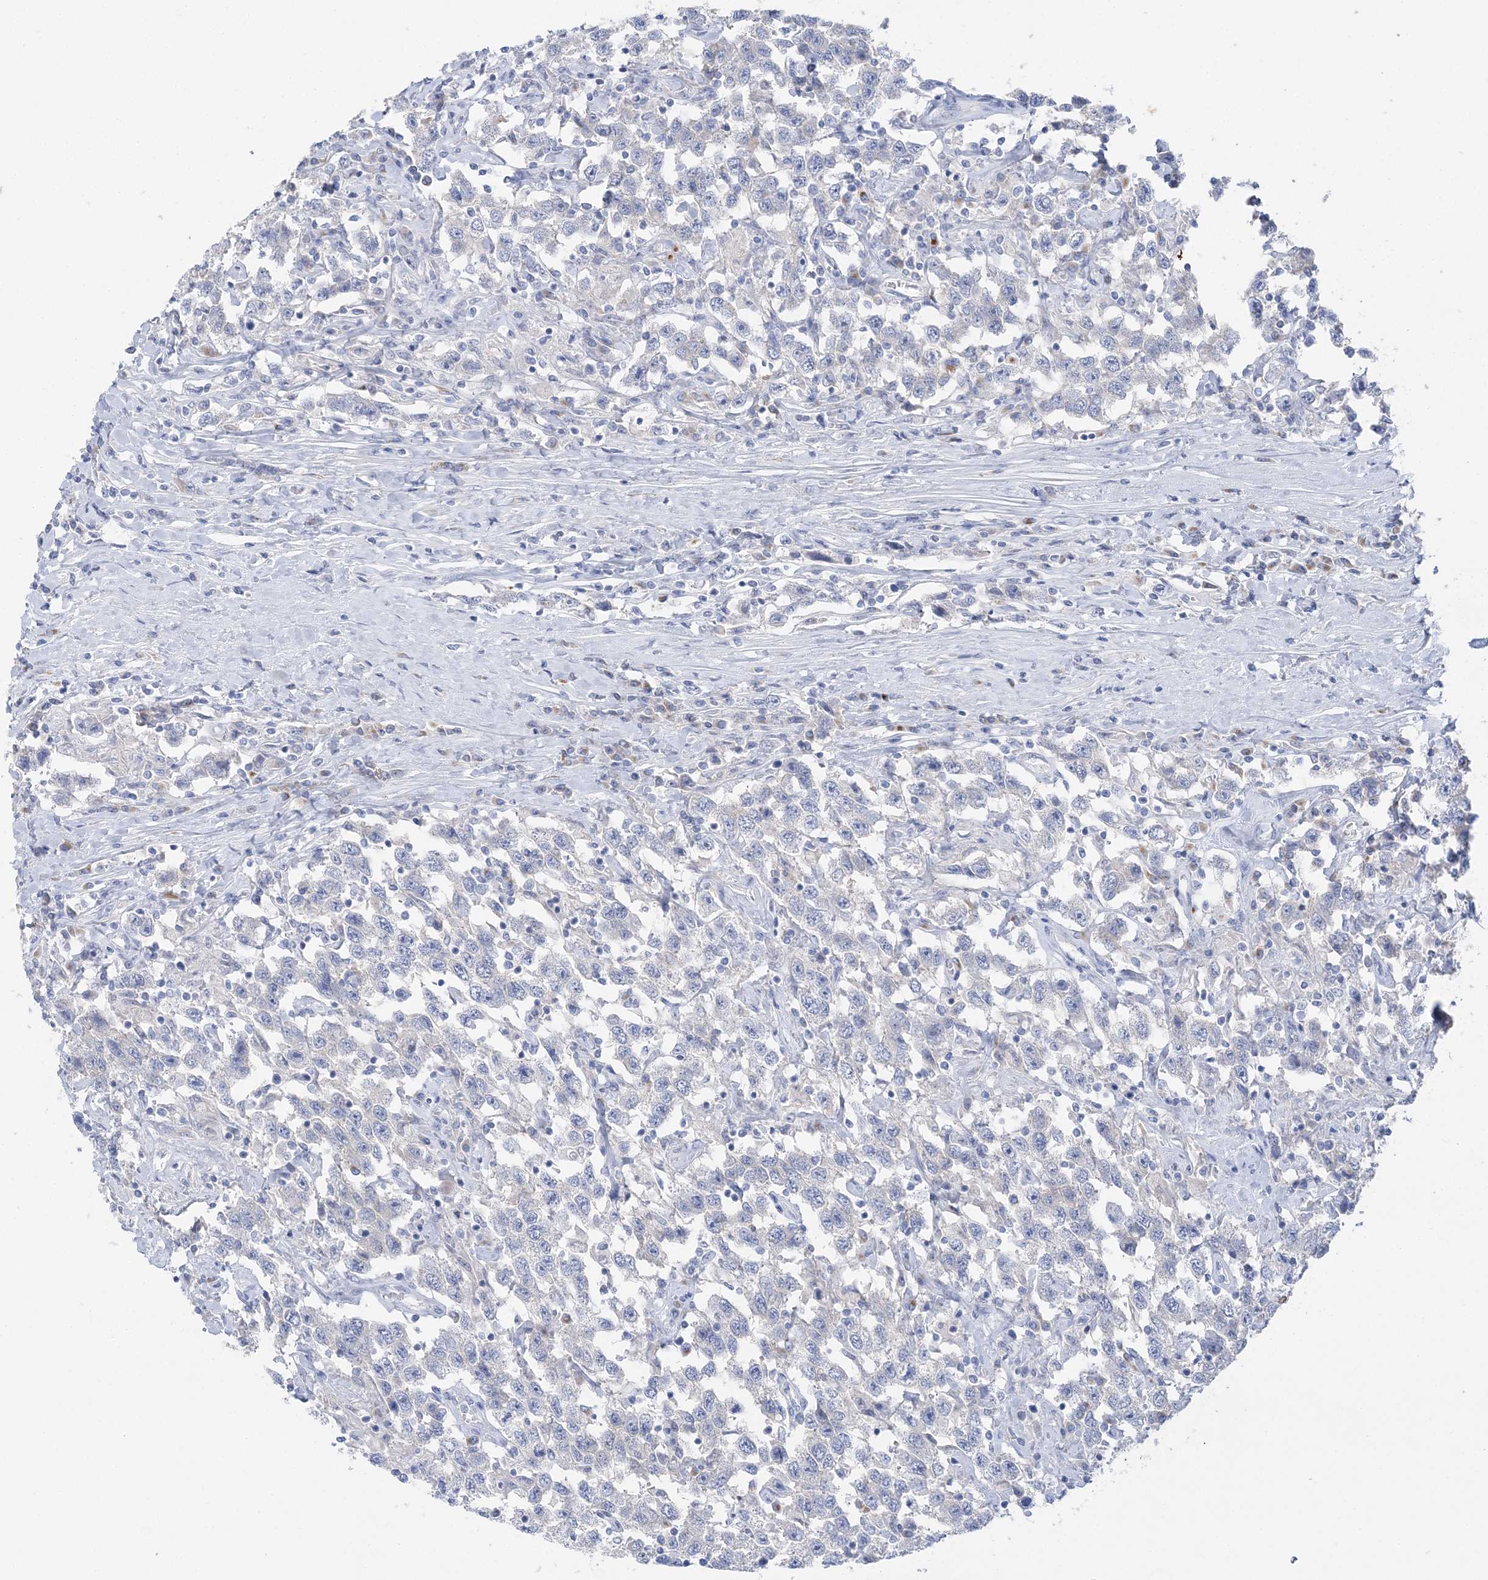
{"staining": {"intensity": "negative", "quantity": "none", "location": "none"}, "tissue": "testis cancer", "cell_type": "Tumor cells", "image_type": "cancer", "snomed": [{"axis": "morphology", "description": "Seminoma, NOS"}, {"axis": "topography", "description": "Testis"}], "caption": "Protein analysis of testis cancer (seminoma) demonstrates no significant positivity in tumor cells.", "gene": "SLC5A6", "patient": {"sex": "male", "age": 41}}